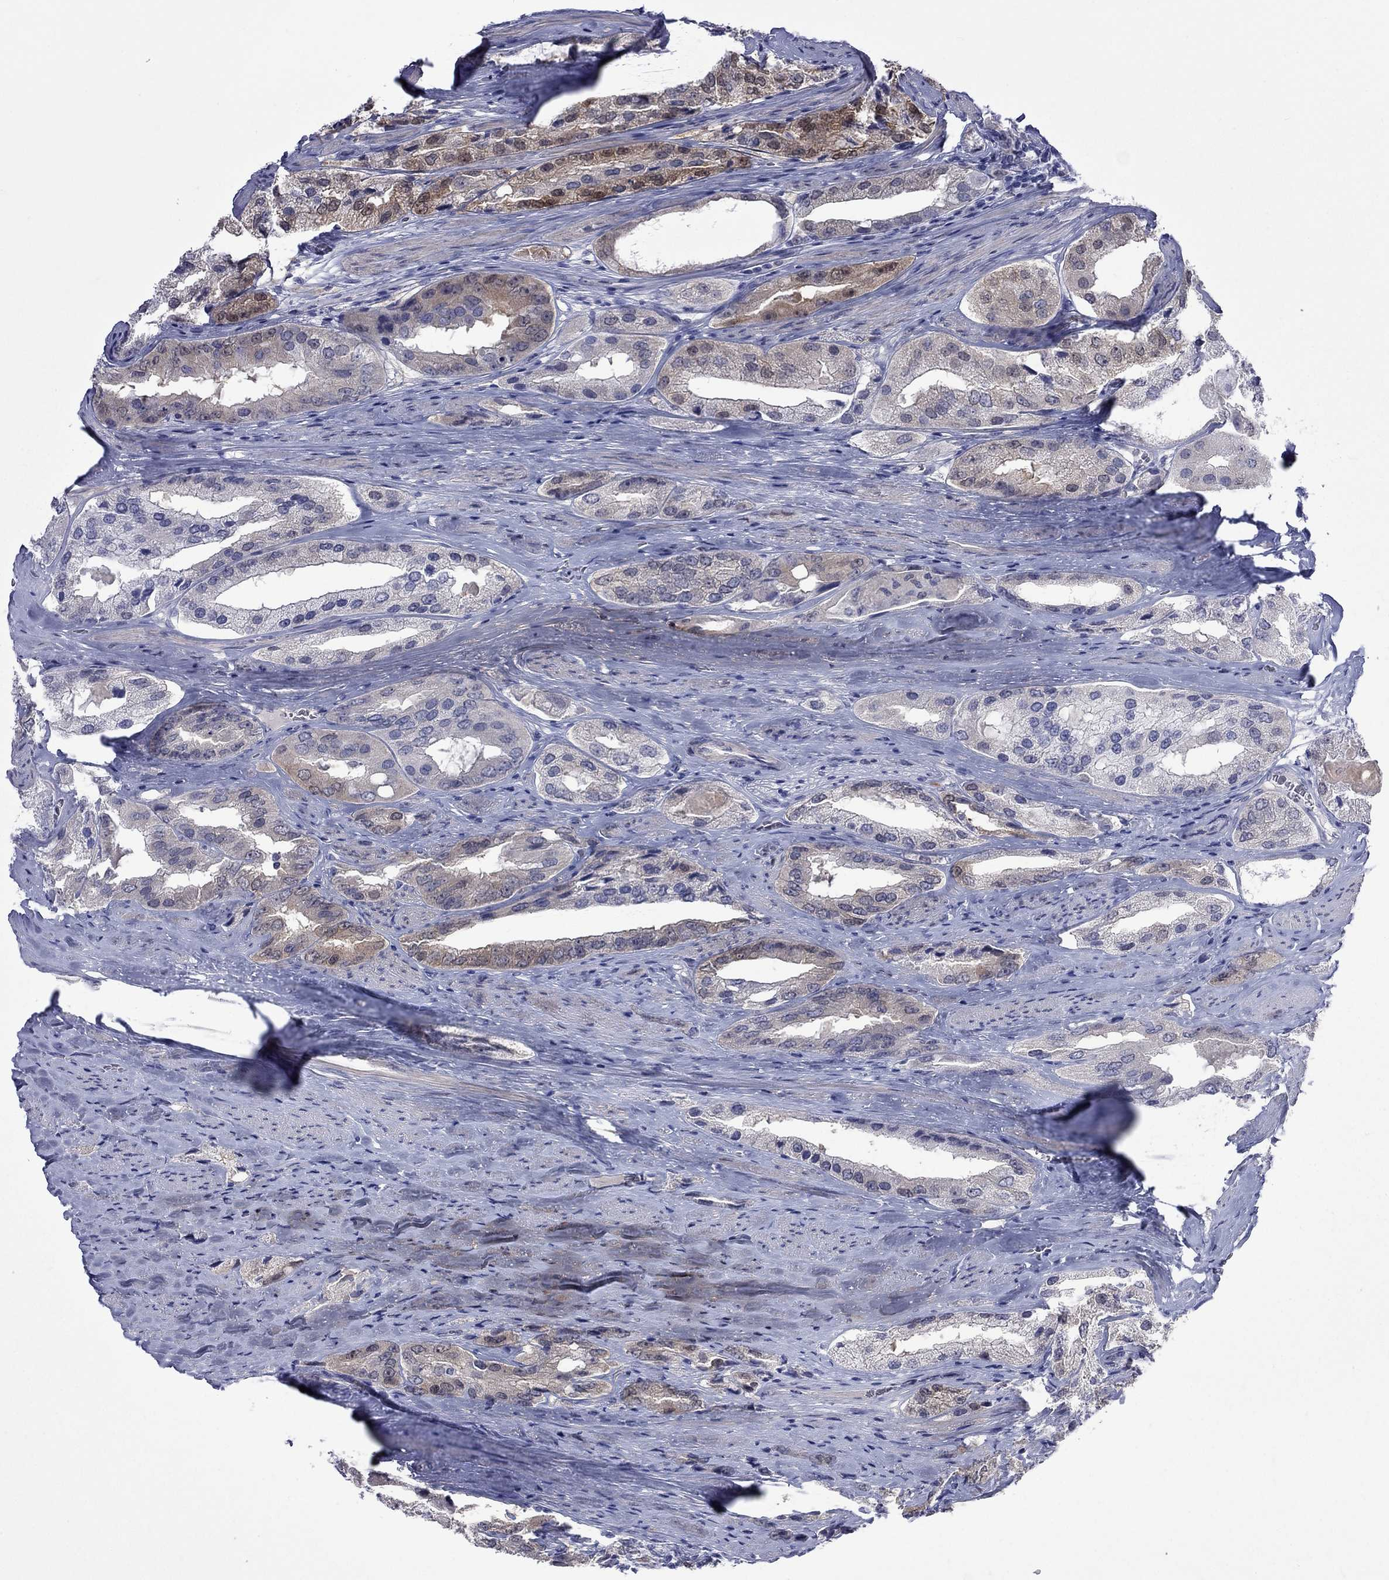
{"staining": {"intensity": "moderate", "quantity": "<25%", "location": "cytoplasmic/membranous"}, "tissue": "prostate cancer", "cell_type": "Tumor cells", "image_type": "cancer", "snomed": [{"axis": "morphology", "description": "Adenocarcinoma, Low grade"}, {"axis": "topography", "description": "Prostate"}], "caption": "DAB (3,3'-diaminobenzidine) immunohistochemical staining of human prostate cancer reveals moderate cytoplasmic/membranous protein expression in approximately <25% of tumor cells.", "gene": "CTNNBIP1", "patient": {"sex": "male", "age": 69}}